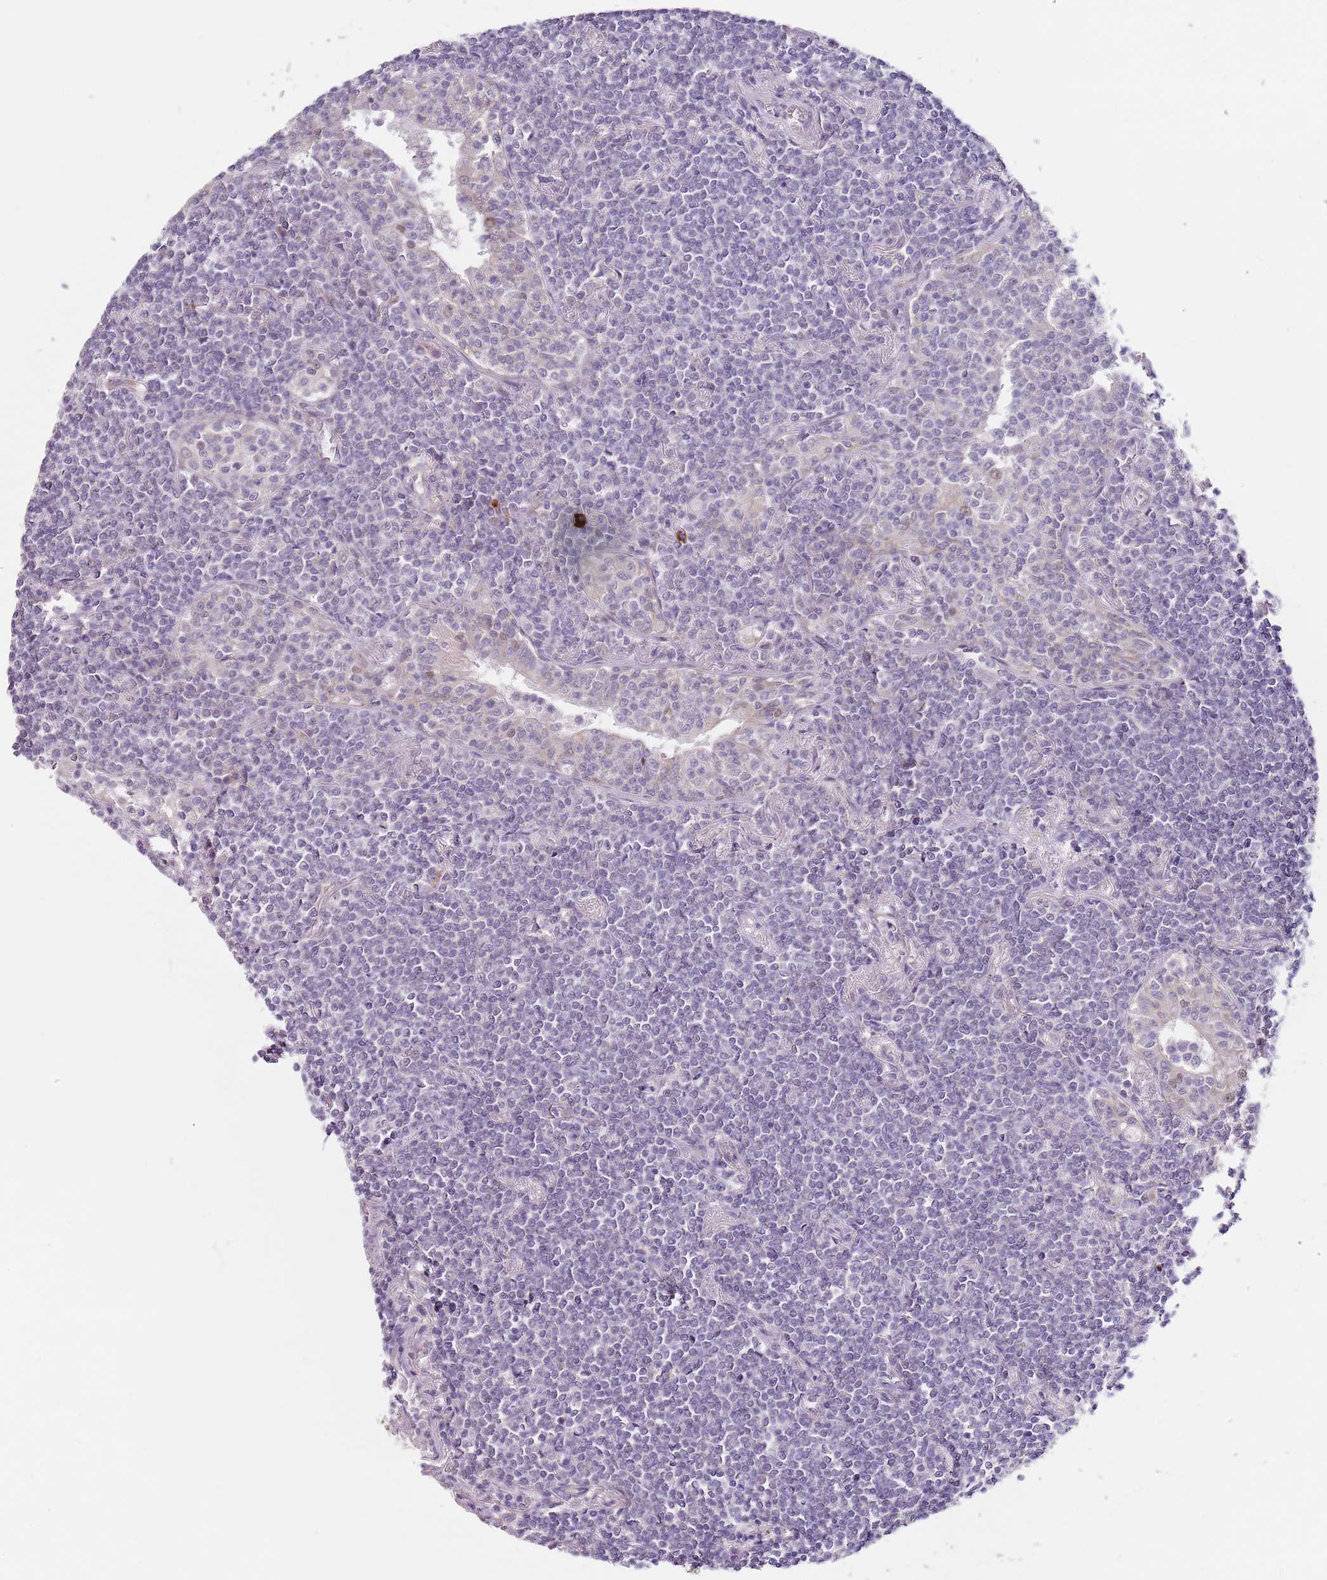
{"staining": {"intensity": "negative", "quantity": "none", "location": "none"}, "tissue": "lymphoma", "cell_type": "Tumor cells", "image_type": "cancer", "snomed": [{"axis": "morphology", "description": "Malignant lymphoma, non-Hodgkin's type, Low grade"}, {"axis": "topography", "description": "Lung"}], "caption": "Malignant lymphoma, non-Hodgkin's type (low-grade) stained for a protein using IHC exhibits no positivity tumor cells.", "gene": "TBC1D9", "patient": {"sex": "female", "age": 71}}